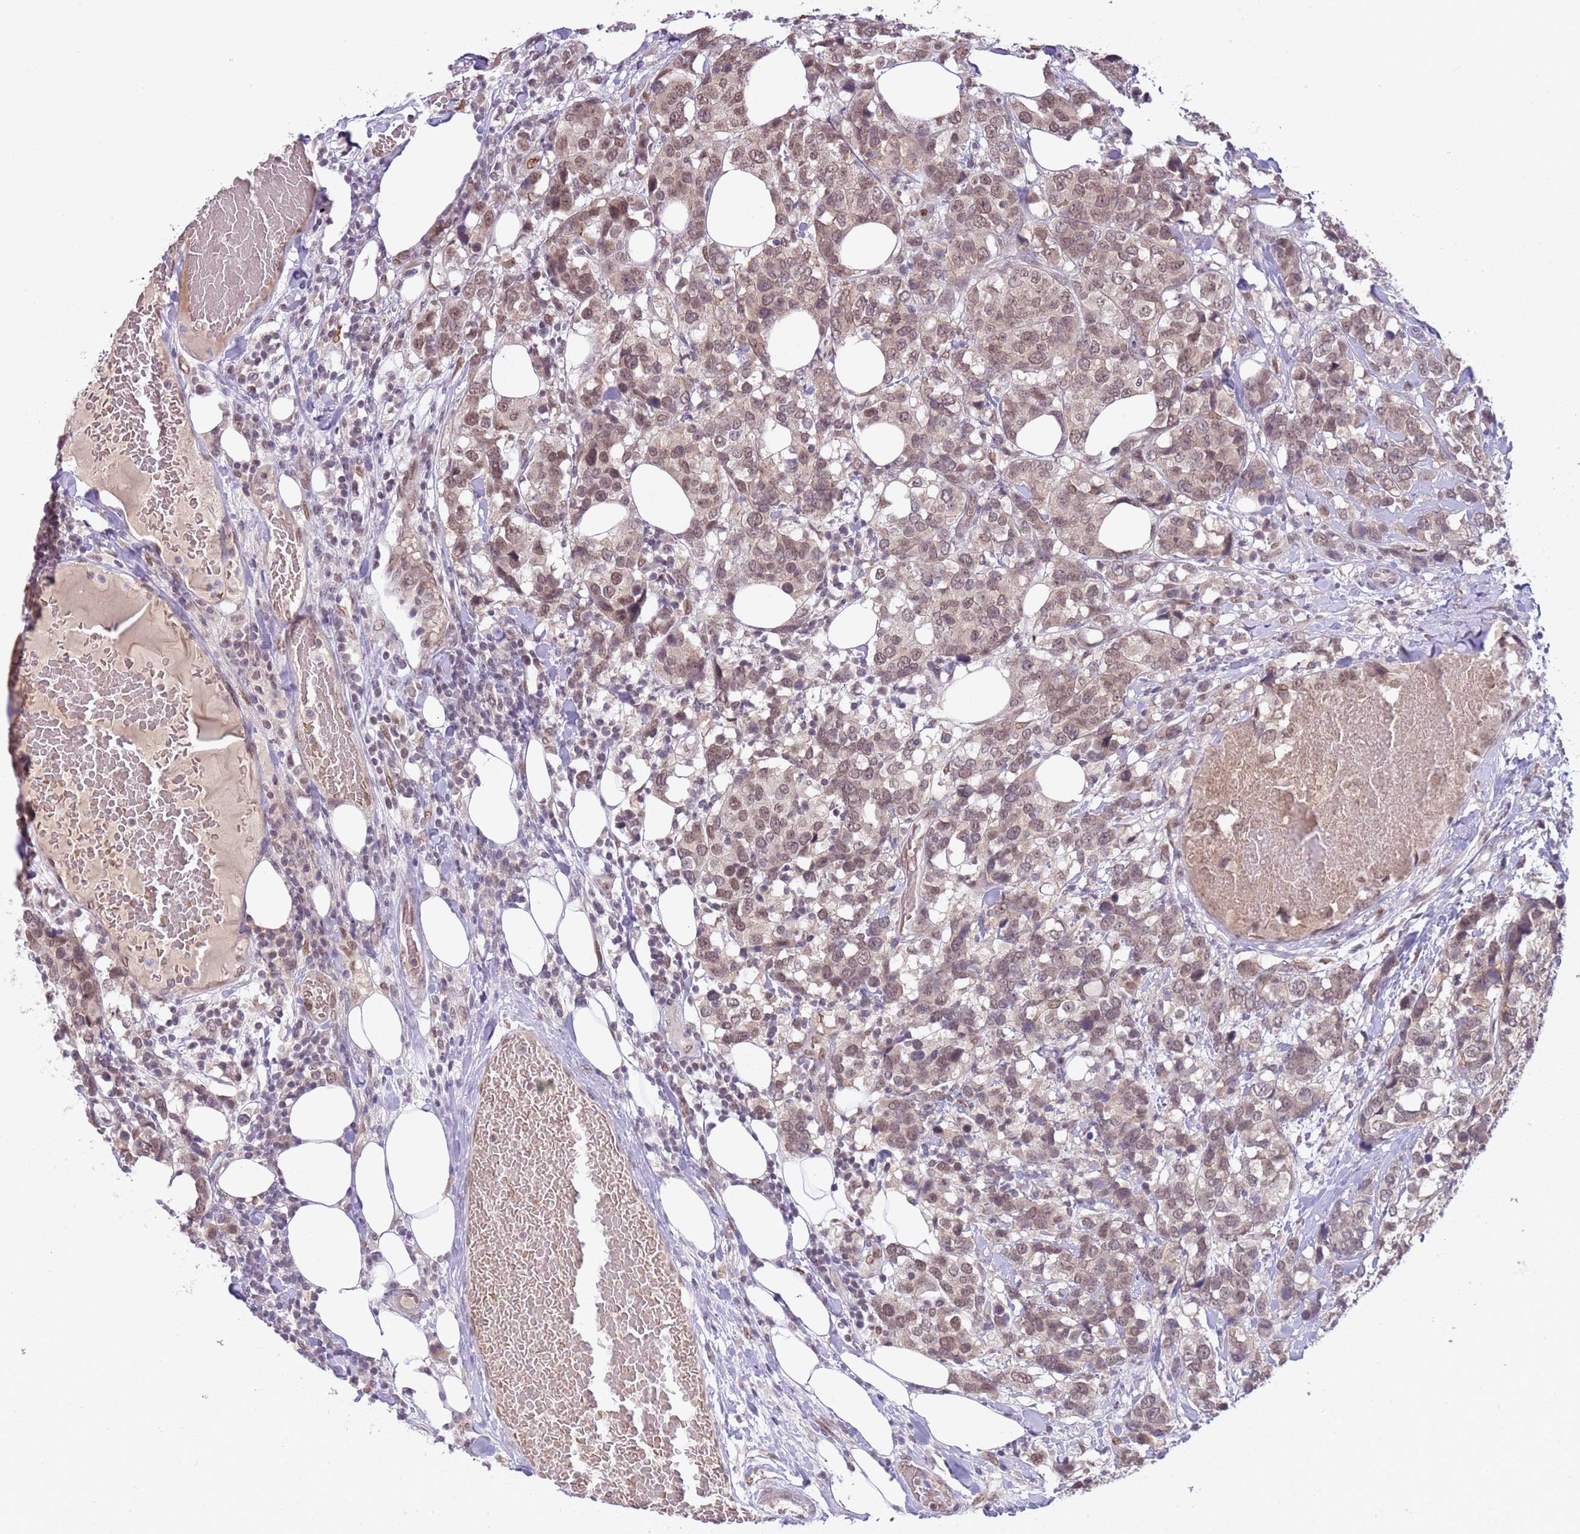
{"staining": {"intensity": "moderate", "quantity": ">75%", "location": "cytoplasmic/membranous,nuclear"}, "tissue": "breast cancer", "cell_type": "Tumor cells", "image_type": "cancer", "snomed": [{"axis": "morphology", "description": "Lobular carcinoma"}, {"axis": "topography", "description": "Breast"}], "caption": "Breast cancer stained with a brown dye exhibits moderate cytoplasmic/membranous and nuclear positive positivity in approximately >75% of tumor cells.", "gene": "TM2D1", "patient": {"sex": "female", "age": 59}}